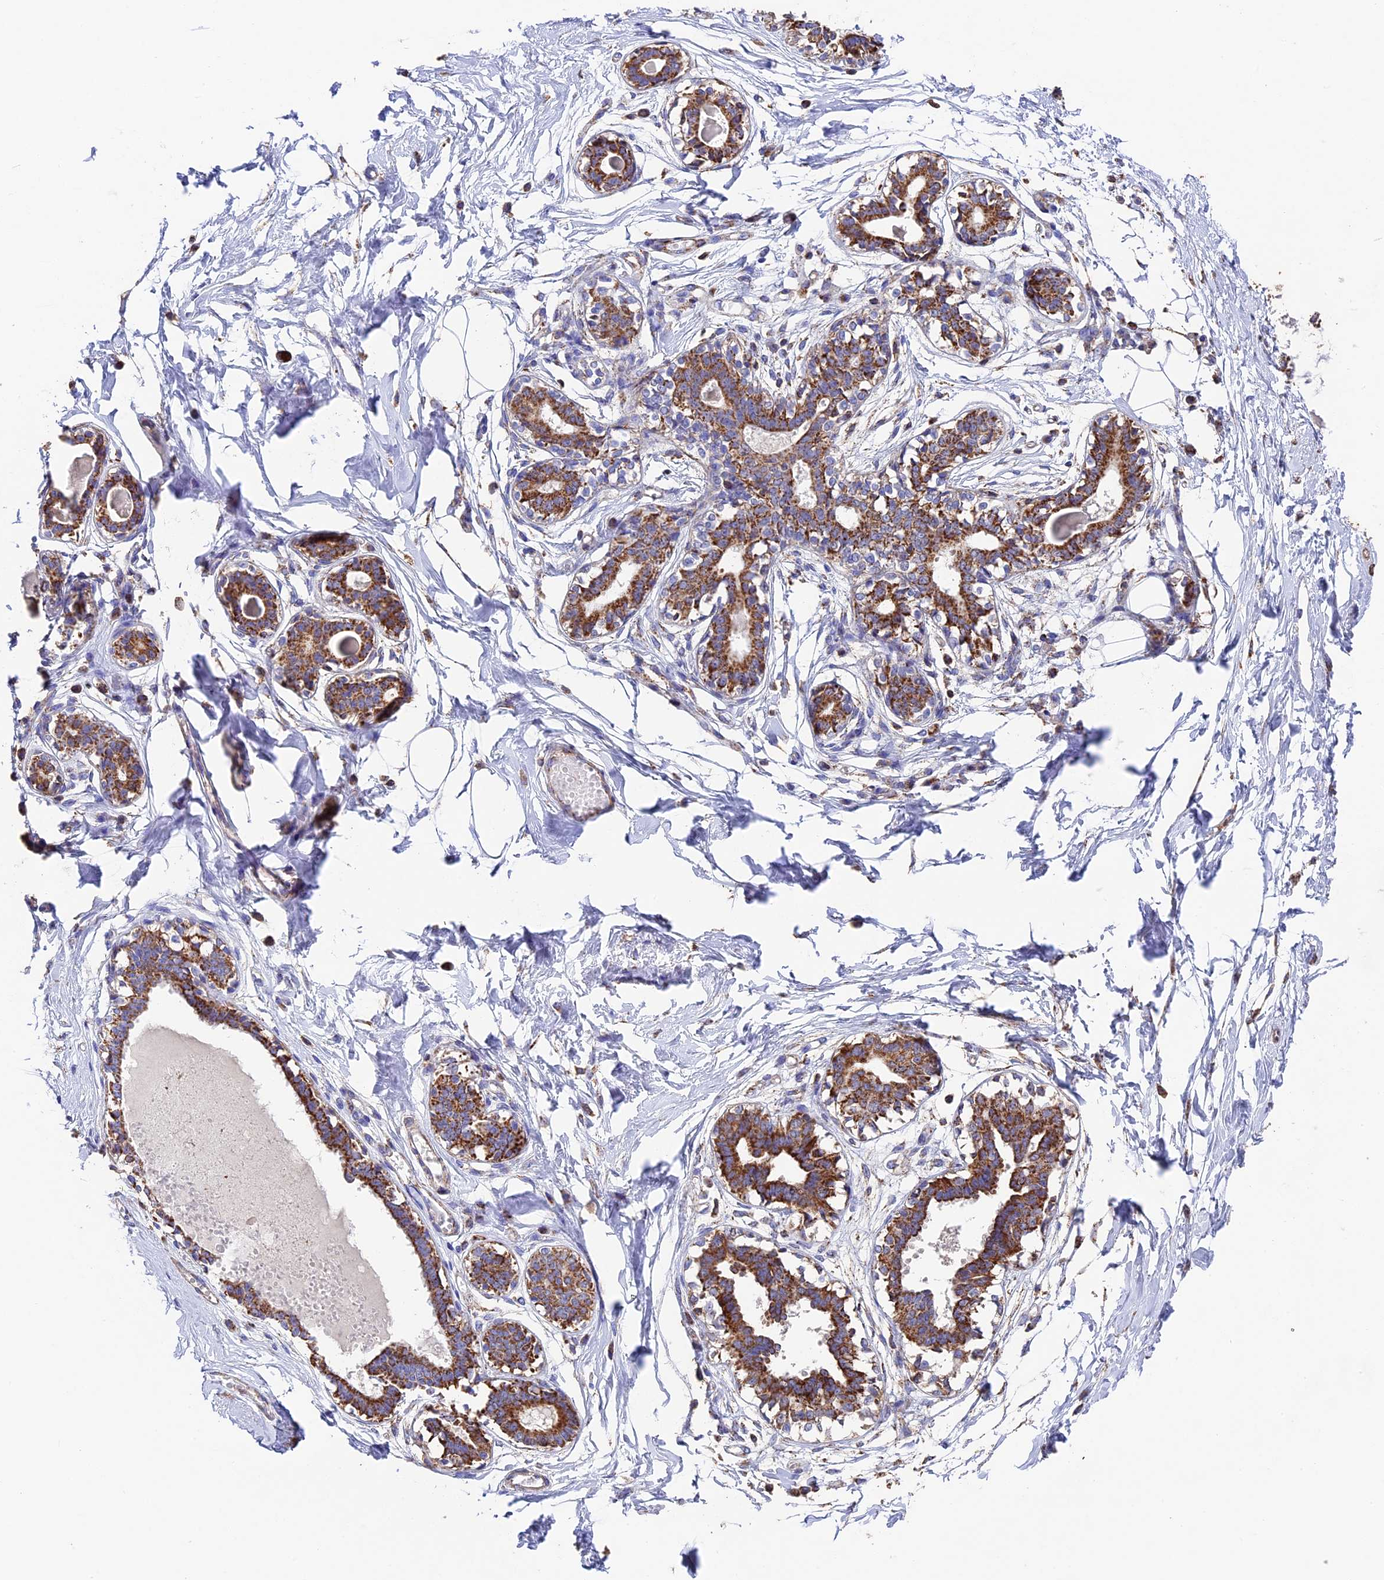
{"staining": {"intensity": "negative", "quantity": "none", "location": "none"}, "tissue": "breast", "cell_type": "Adipocytes", "image_type": "normal", "snomed": [{"axis": "morphology", "description": "Normal tissue, NOS"}, {"axis": "topography", "description": "Breast"}], "caption": "DAB (3,3'-diaminobenzidine) immunohistochemical staining of unremarkable breast exhibits no significant positivity in adipocytes.", "gene": "ADAT1", "patient": {"sex": "female", "age": 45}}